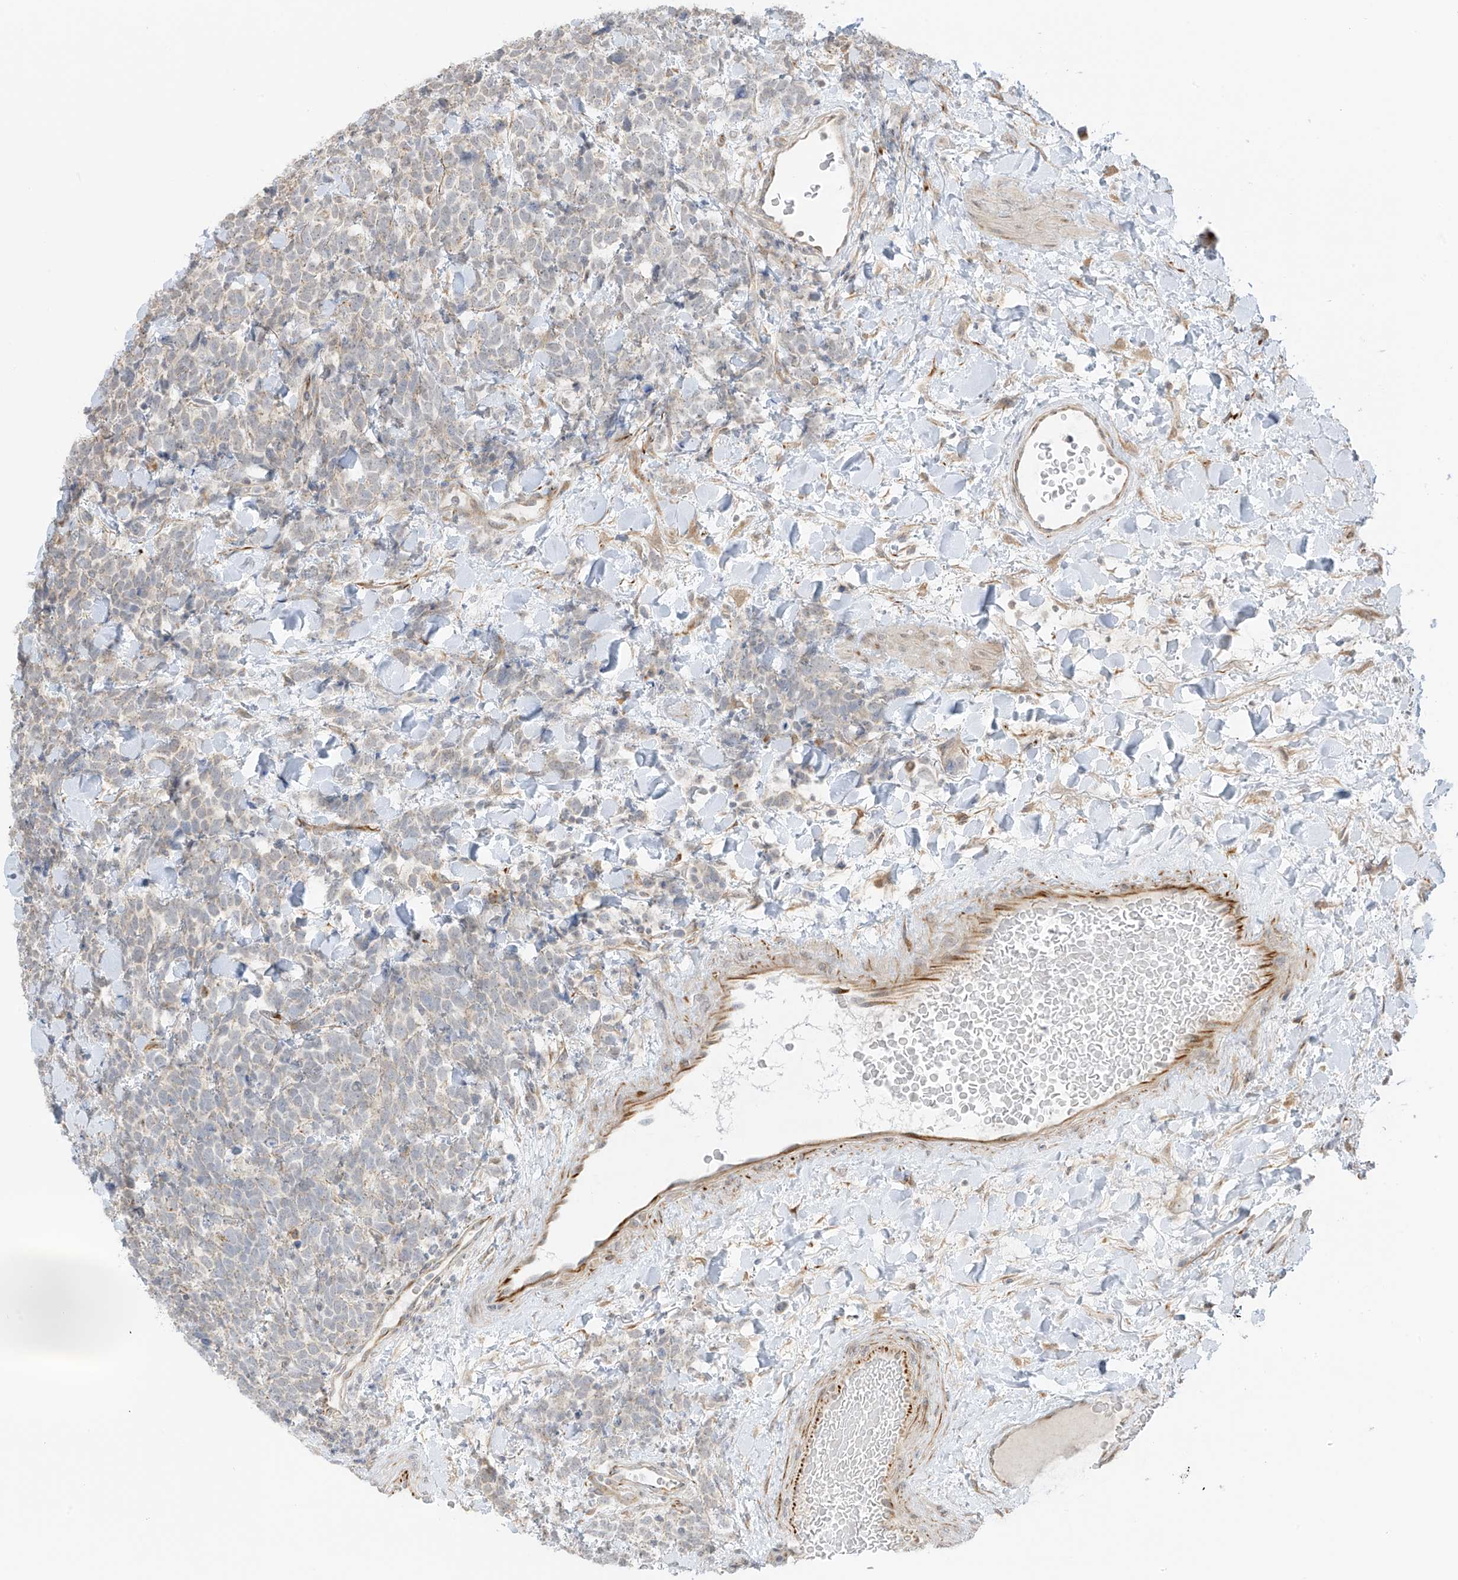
{"staining": {"intensity": "weak", "quantity": "25%-75%", "location": "cytoplasmic/membranous"}, "tissue": "urothelial cancer", "cell_type": "Tumor cells", "image_type": "cancer", "snomed": [{"axis": "morphology", "description": "Urothelial carcinoma, High grade"}, {"axis": "topography", "description": "Urinary bladder"}], "caption": "Protein staining of urothelial carcinoma (high-grade) tissue demonstrates weak cytoplasmic/membranous positivity in about 25%-75% of tumor cells.", "gene": "HS6ST2", "patient": {"sex": "female", "age": 82}}